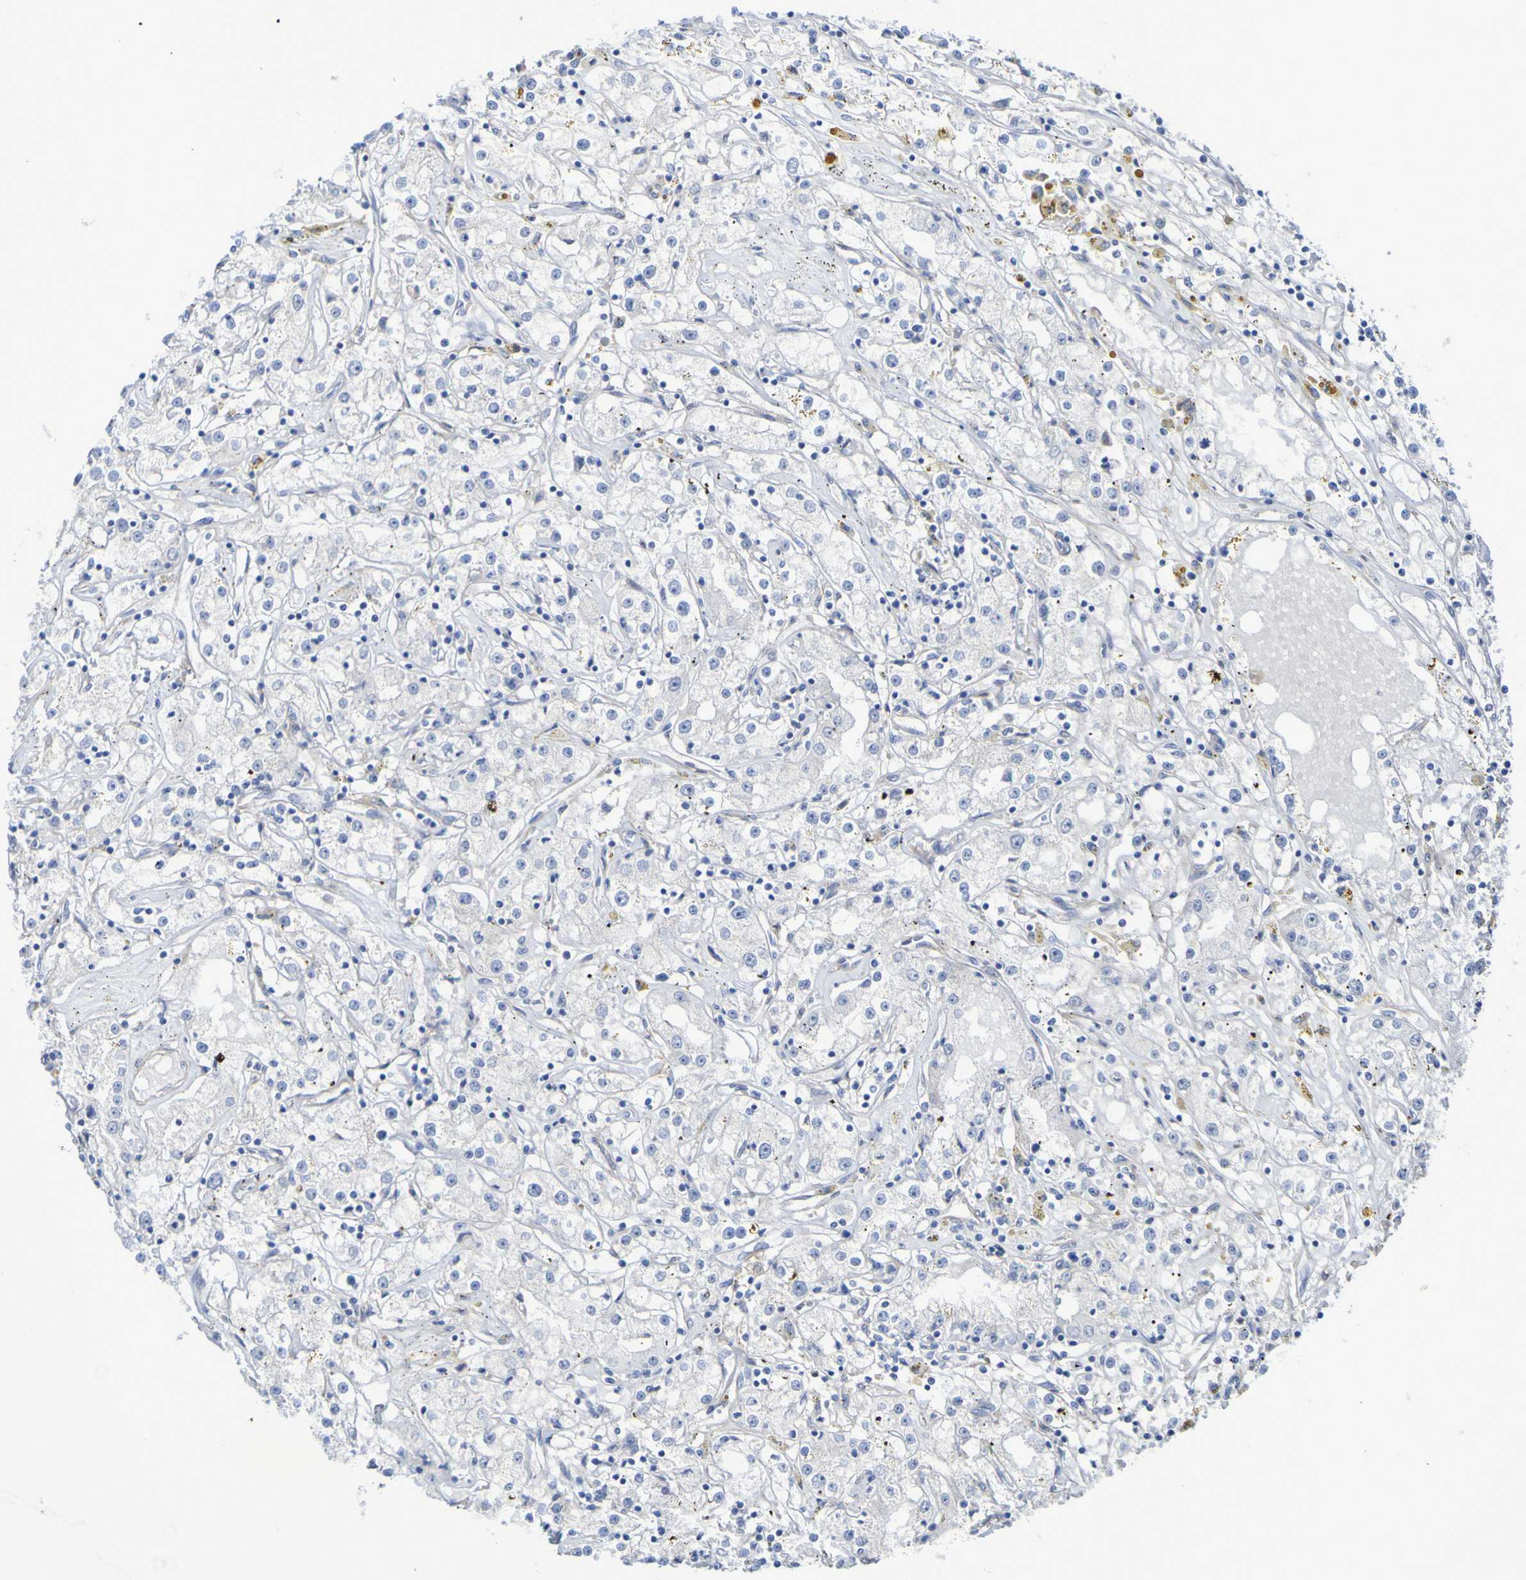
{"staining": {"intensity": "negative", "quantity": "none", "location": "none"}, "tissue": "renal cancer", "cell_type": "Tumor cells", "image_type": "cancer", "snomed": [{"axis": "morphology", "description": "Adenocarcinoma, NOS"}, {"axis": "topography", "description": "Kidney"}], "caption": "The photomicrograph exhibits no staining of tumor cells in renal adenocarcinoma.", "gene": "LPP", "patient": {"sex": "male", "age": 56}}